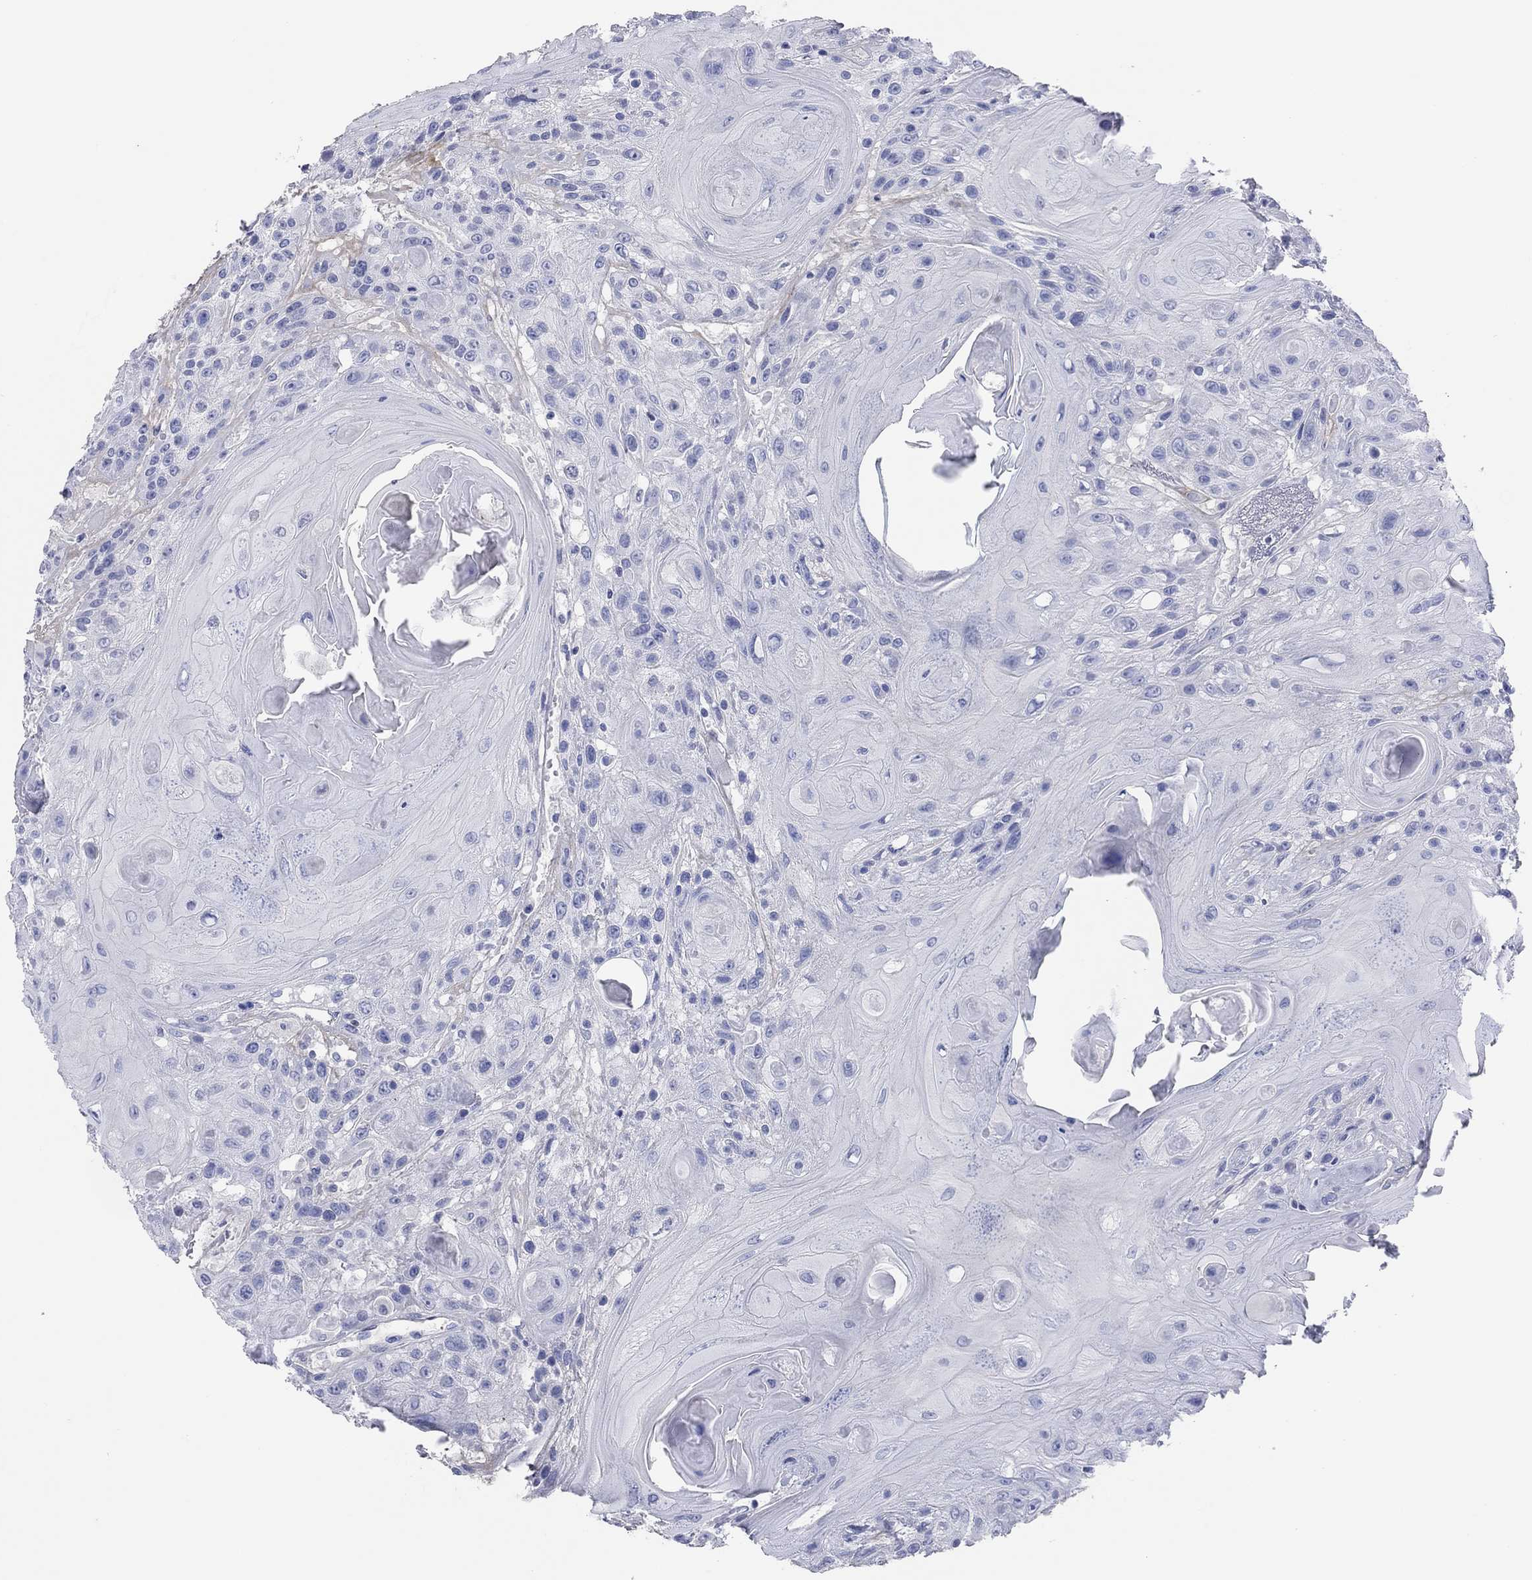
{"staining": {"intensity": "negative", "quantity": "none", "location": "none"}, "tissue": "head and neck cancer", "cell_type": "Tumor cells", "image_type": "cancer", "snomed": [{"axis": "morphology", "description": "Squamous cell carcinoma, NOS"}, {"axis": "topography", "description": "Head-Neck"}], "caption": "Image shows no significant protein positivity in tumor cells of head and neck cancer (squamous cell carcinoma). (DAB immunohistochemistry, high magnification).", "gene": "CPNE6", "patient": {"sex": "female", "age": 59}}